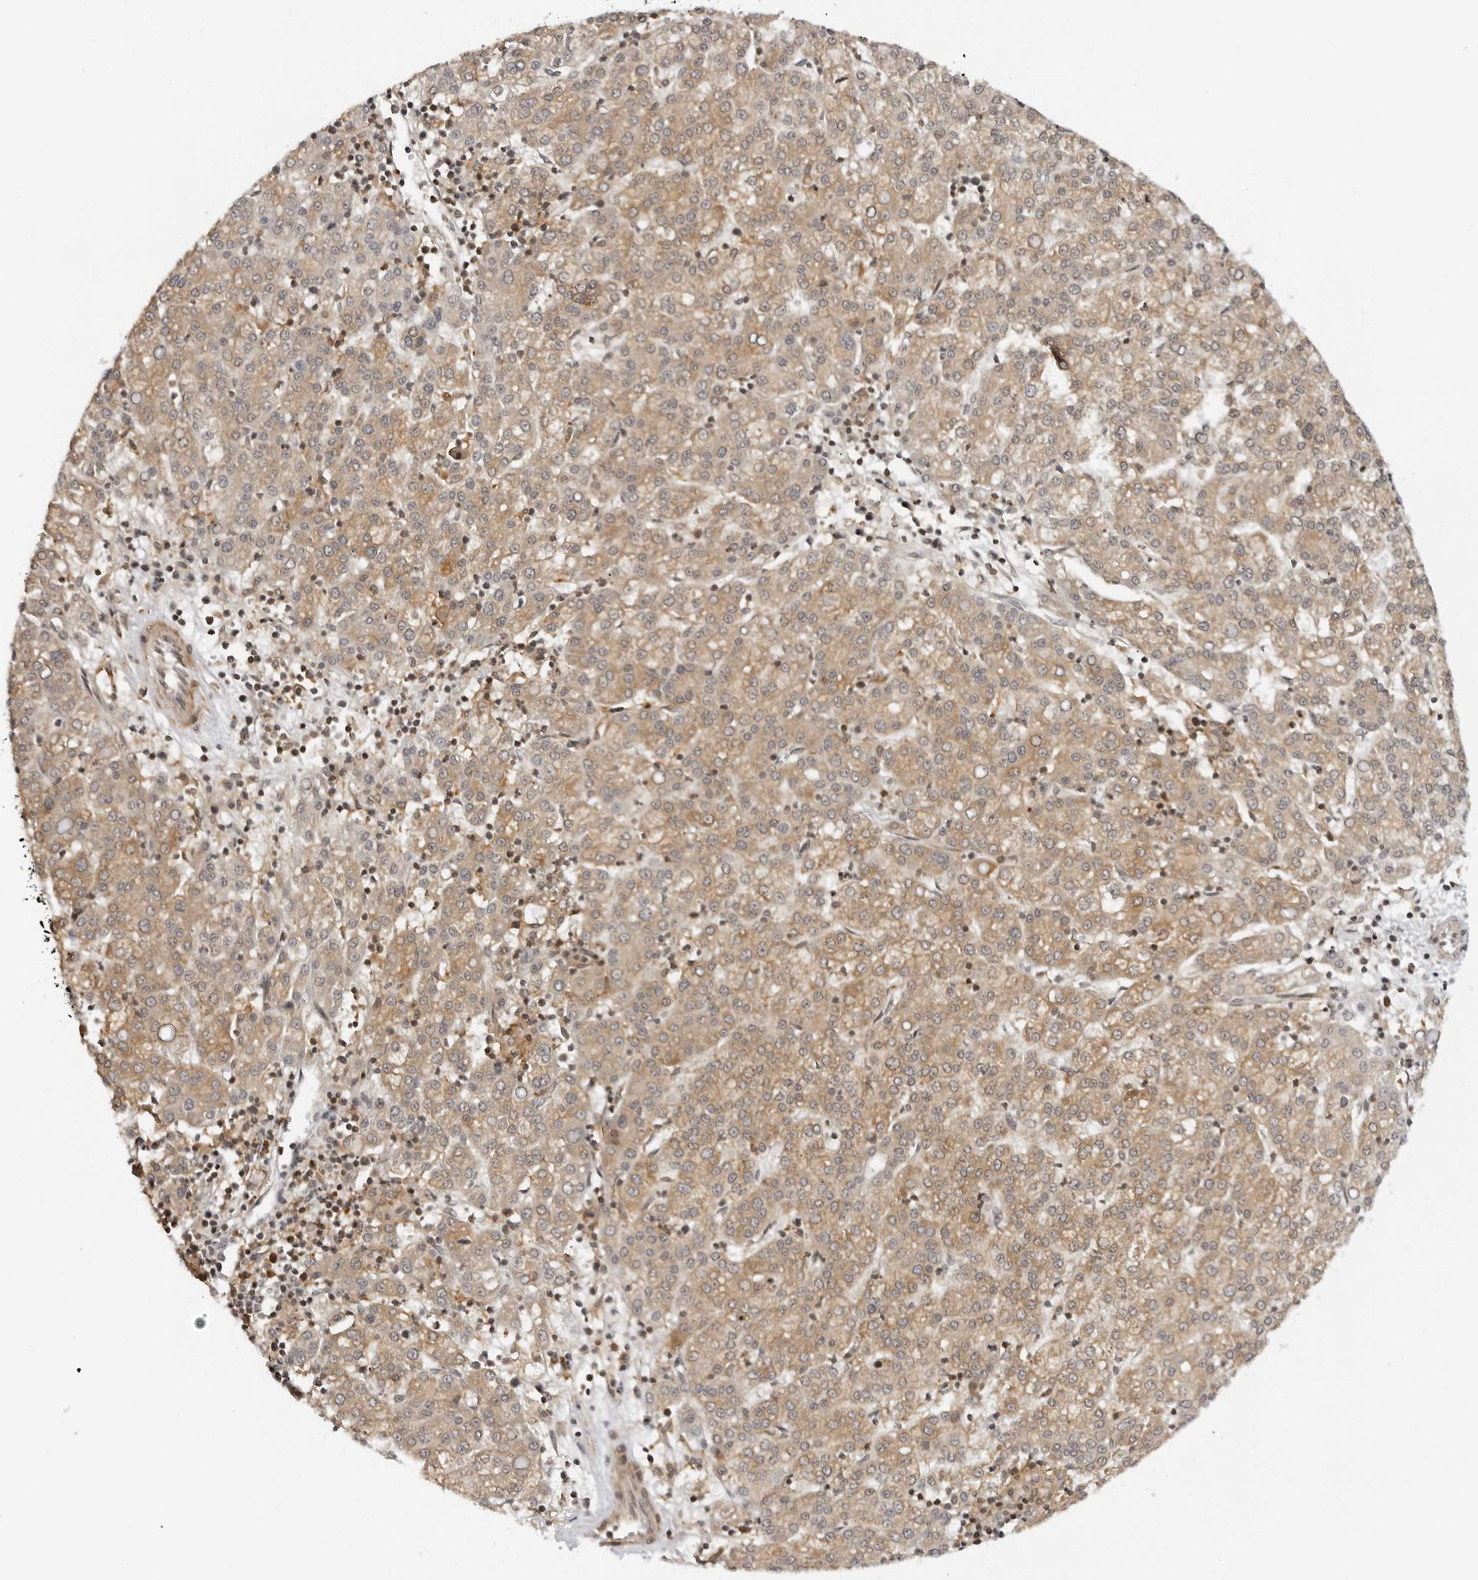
{"staining": {"intensity": "weak", "quantity": ">75%", "location": "cytoplasmic/membranous"}, "tissue": "liver cancer", "cell_type": "Tumor cells", "image_type": "cancer", "snomed": [{"axis": "morphology", "description": "Carcinoma, Hepatocellular, NOS"}, {"axis": "topography", "description": "Liver"}], "caption": "Immunohistochemical staining of human liver cancer shows weak cytoplasmic/membranous protein staining in about >75% of tumor cells.", "gene": "MAP2K5", "patient": {"sex": "female", "age": 58}}